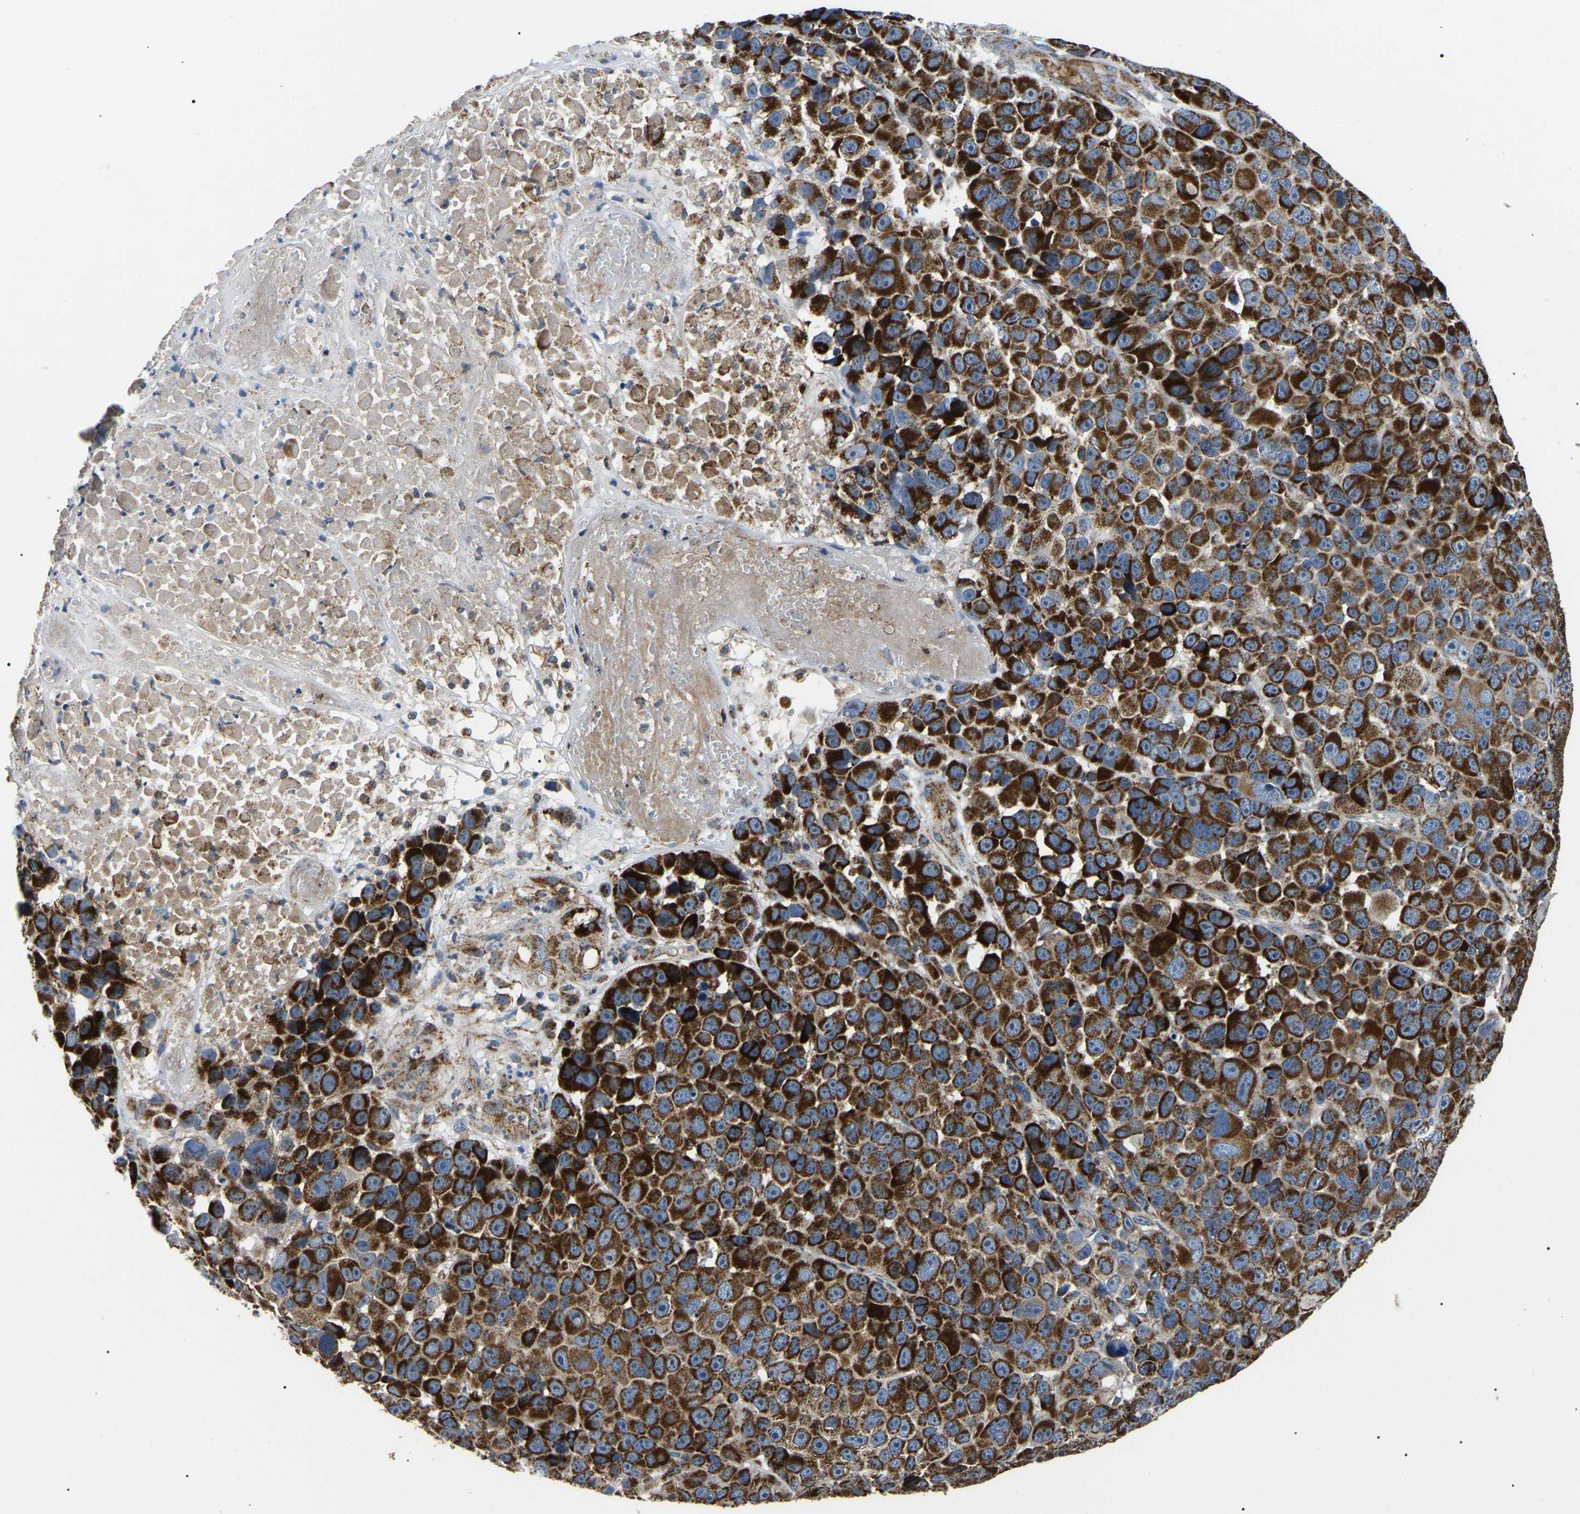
{"staining": {"intensity": "strong", "quantity": ">75%", "location": "cytoplasmic/membranous"}, "tissue": "melanoma", "cell_type": "Tumor cells", "image_type": "cancer", "snomed": [{"axis": "morphology", "description": "Malignant melanoma, NOS"}, {"axis": "topography", "description": "Skin"}], "caption": "This is an image of immunohistochemistry (IHC) staining of melanoma, which shows strong expression in the cytoplasmic/membranous of tumor cells.", "gene": "PPM1E", "patient": {"sex": "male", "age": 53}}